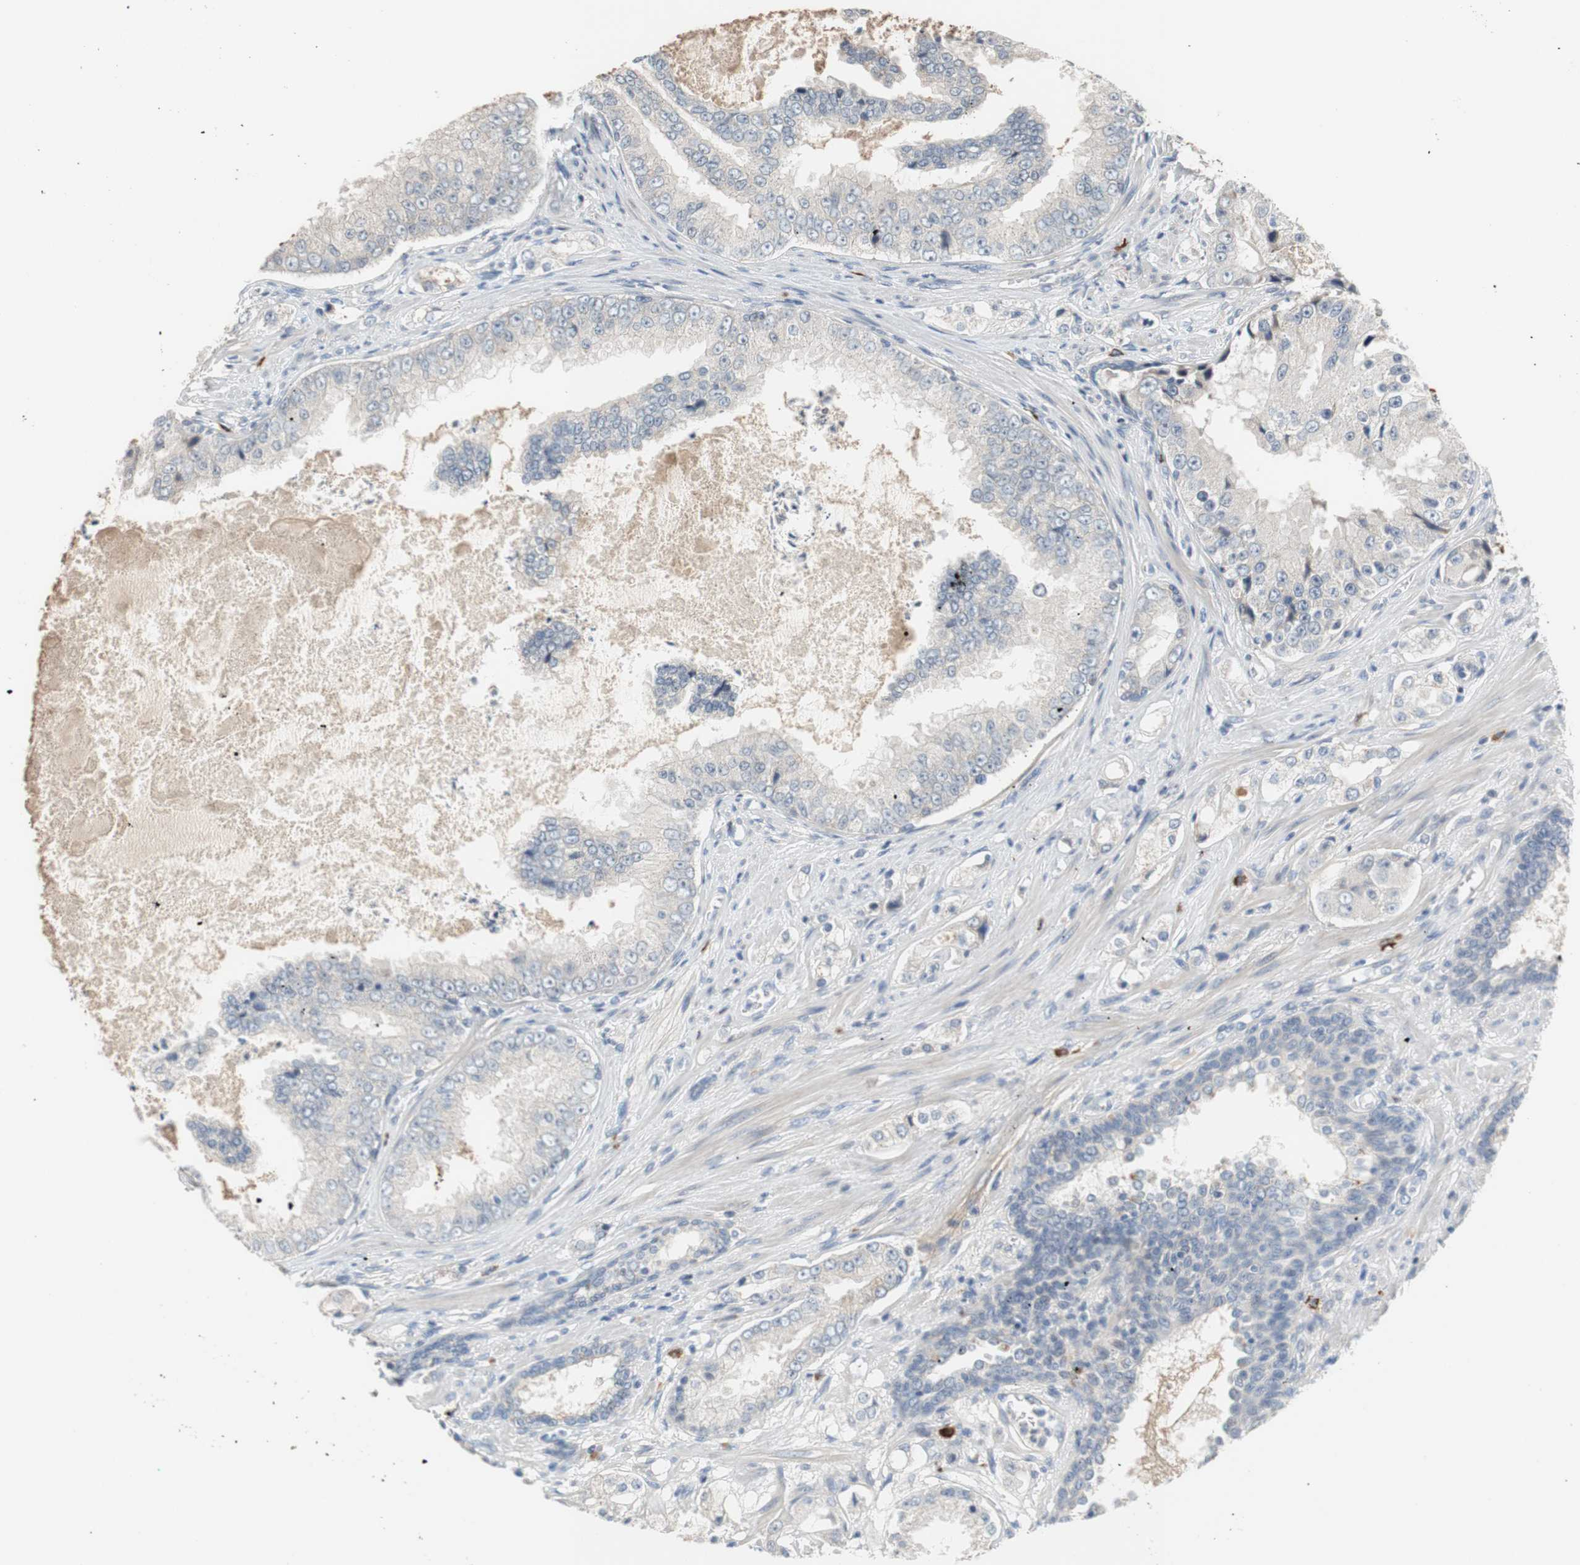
{"staining": {"intensity": "negative", "quantity": "none", "location": "none"}, "tissue": "prostate cancer", "cell_type": "Tumor cells", "image_type": "cancer", "snomed": [{"axis": "morphology", "description": "Adenocarcinoma, High grade"}, {"axis": "topography", "description": "Prostate"}], "caption": "Immunohistochemistry photomicrograph of neoplastic tissue: human prostate adenocarcinoma (high-grade) stained with DAB shows no significant protein positivity in tumor cells. The staining was performed using DAB (3,3'-diaminobenzidine) to visualize the protein expression in brown, while the nuclei were stained in blue with hematoxylin (Magnification: 20x).", "gene": "COL12A1", "patient": {"sex": "male", "age": 73}}